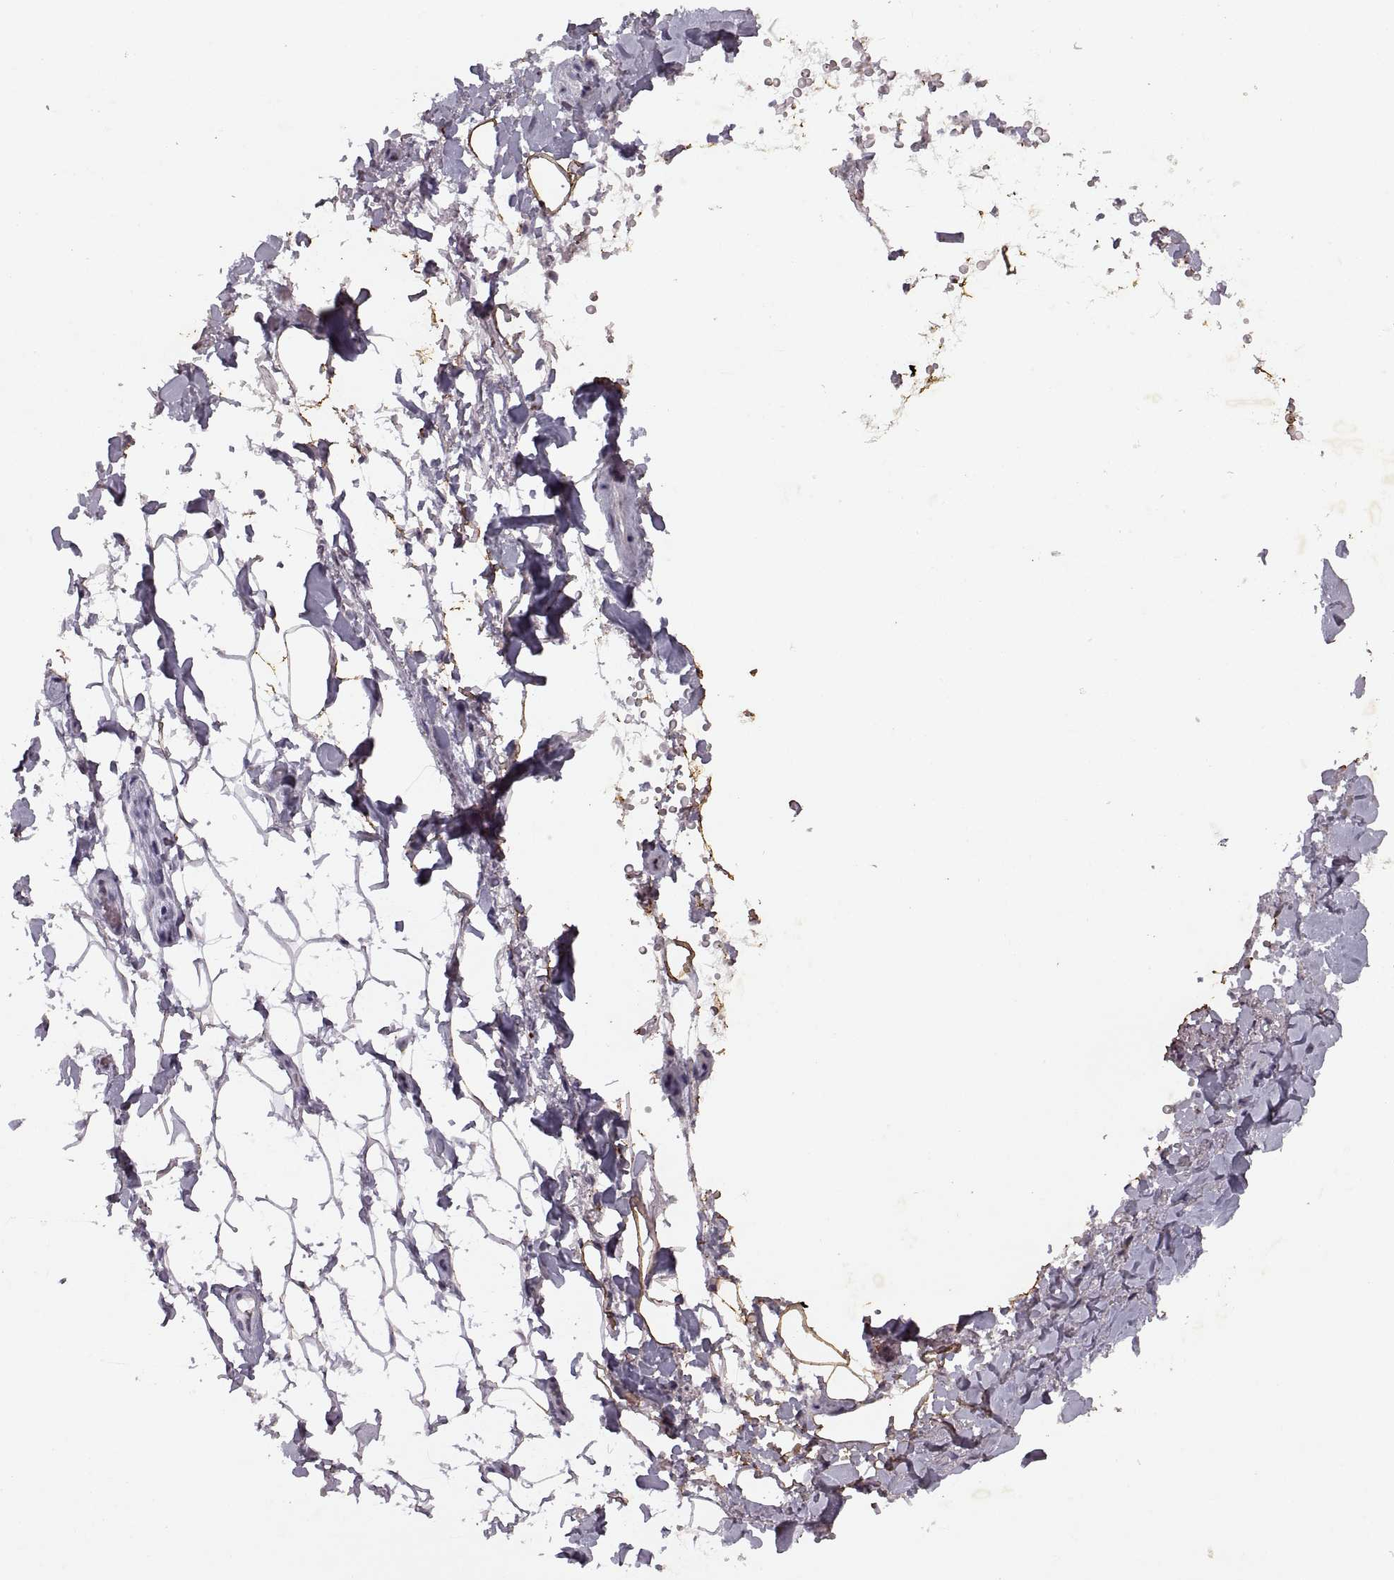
{"staining": {"intensity": "strong", "quantity": ">75%", "location": "cytoplasmic/membranous"}, "tissue": "adipose tissue", "cell_type": "Adipocytes", "image_type": "normal", "snomed": [{"axis": "morphology", "description": "Normal tissue, NOS"}, {"axis": "topography", "description": "Anal"}, {"axis": "topography", "description": "Peripheral nerve tissue"}], "caption": "Protein expression analysis of benign adipose tissue displays strong cytoplasmic/membranous positivity in approximately >75% of adipocytes.", "gene": "SINHCAF", "patient": {"sex": "male", "age": 53}}